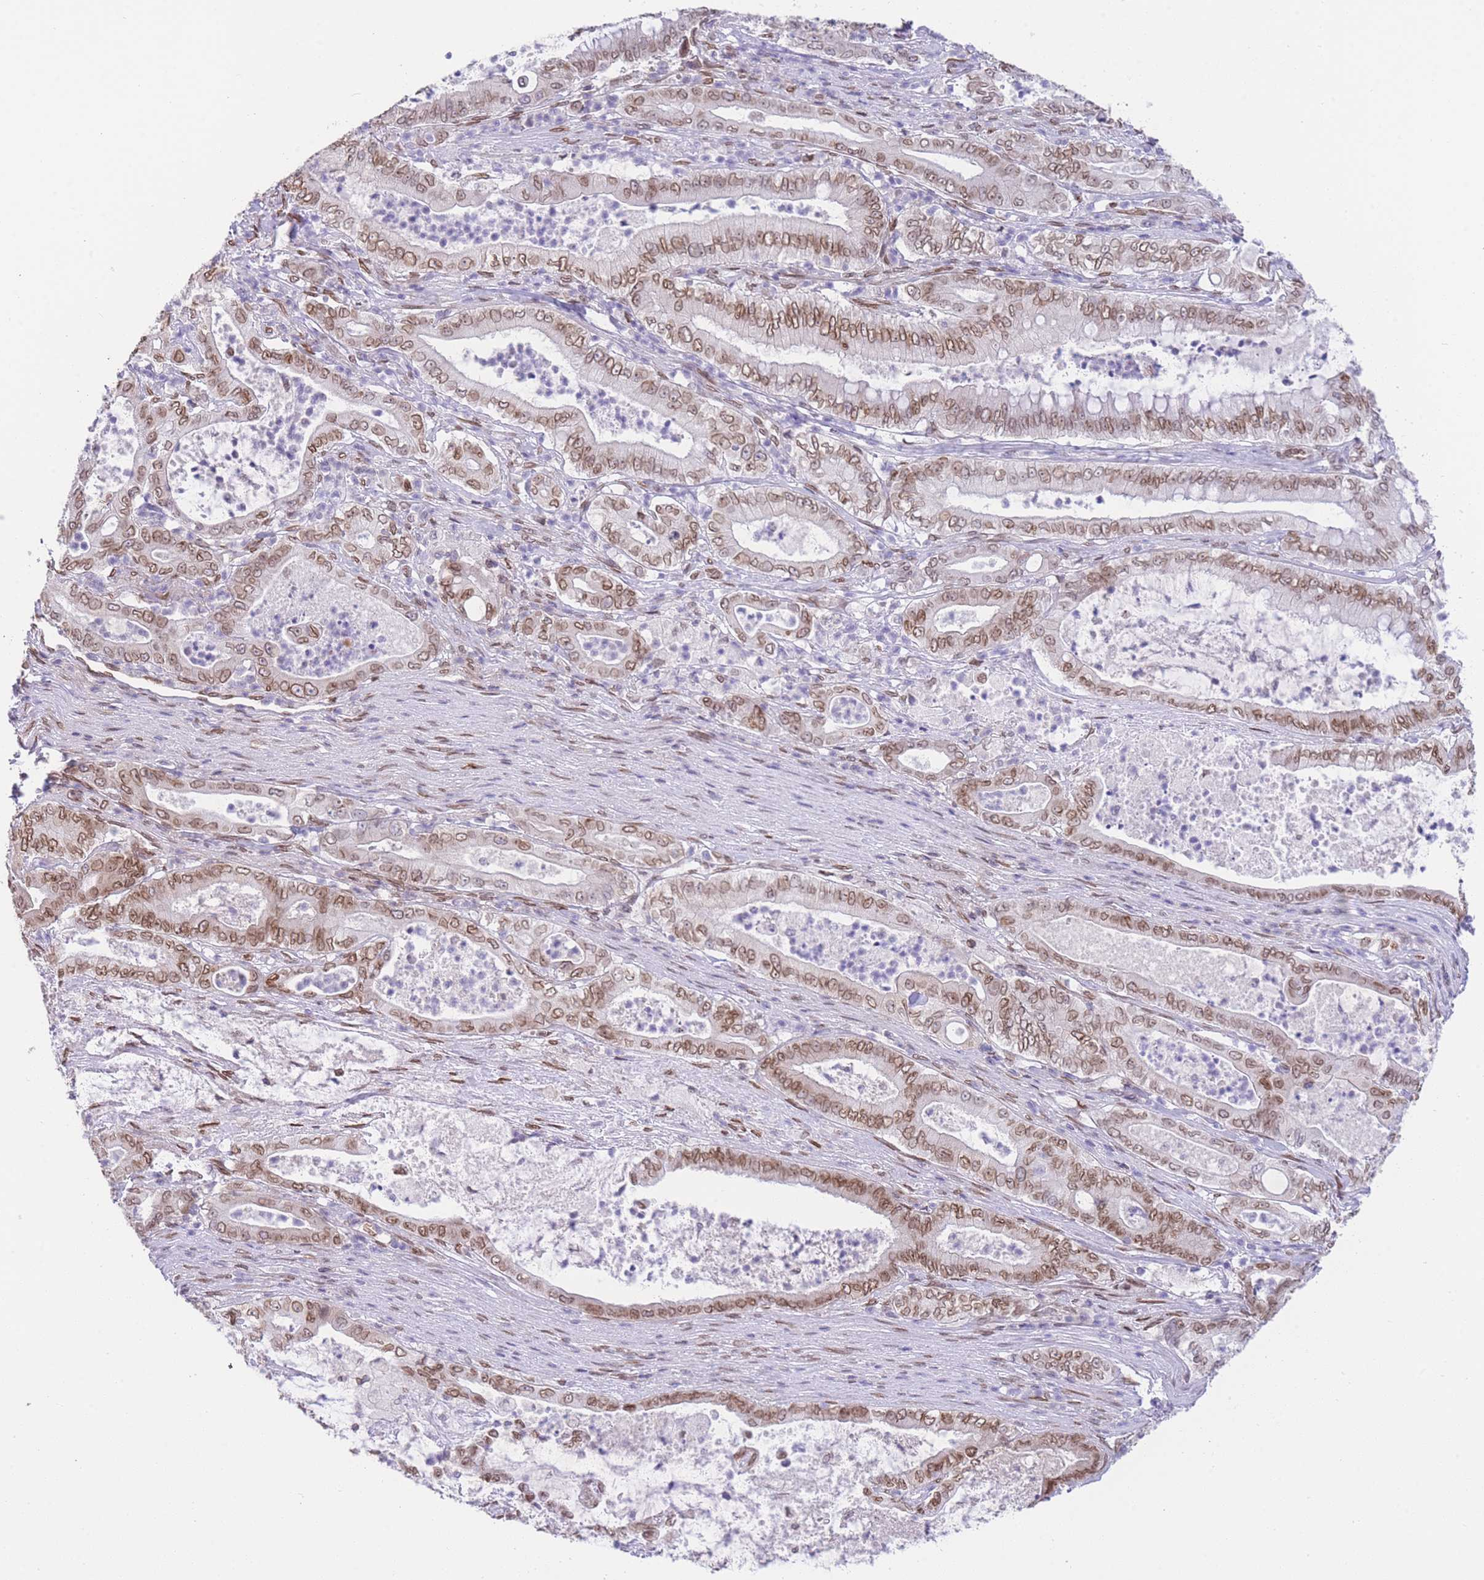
{"staining": {"intensity": "moderate", "quantity": ">75%", "location": "nuclear"}, "tissue": "pancreatic cancer", "cell_type": "Tumor cells", "image_type": "cancer", "snomed": [{"axis": "morphology", "description": "Adenocarcinoma, NOS"}, {"axis": "topography", "description": "Pancreas"}], "caption": "Immunohistochemistry (IHC) (DAB (3,3'-diaminobenzidine)) staining of pancreatic cancer (adenocarcinoma) demonstrates moderate nuclear protein positivity in approximately >75% of tumor cells. The staining was performed using DAB to visualize the protein expression in brown, while the nuclei were stained in blue with hematoxylin (Magnification: 20x).", "gene": "OR10AD1", "patient": {"sex": "male", "age": 71}}